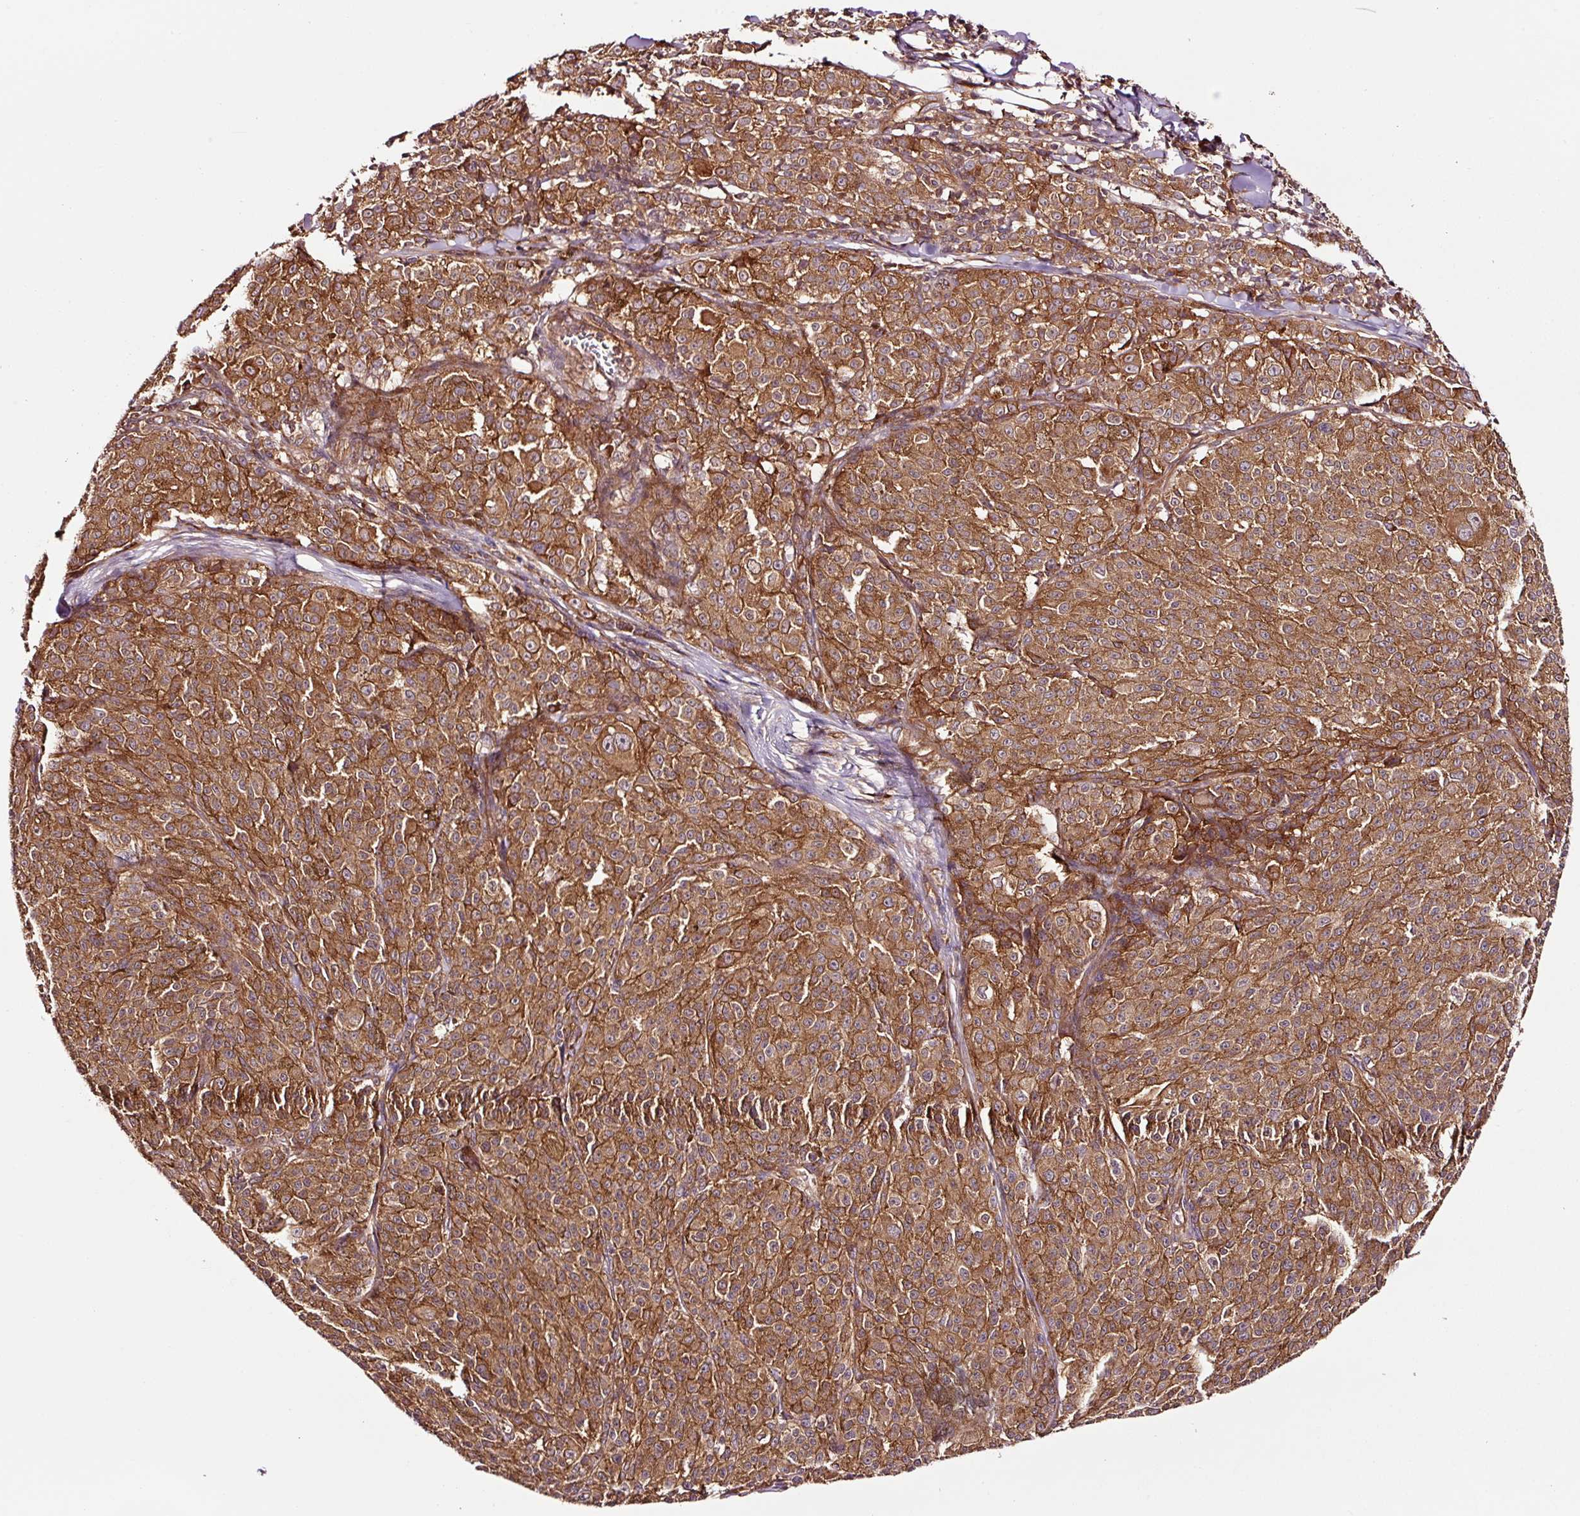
{"staining": {"intensity": "moderate", "quantity": ">75%", "location": "cytoplasmic/membranous"}, "tissue": "melanoma", "cell_type": "Tumor cells", "image_type": "cancer", "snomed": [{"axis": "morphology", "description": "Malignant melanoma, NOS"}, {"axis": "topography", "description": "Skin"}], "caption": "About >75% of tumor cells in human malignant melanoma display moderate cytoplasmic/membranous protein positivity as visualized by brown immunohistochemical staining.", "gene": "METAP1", "patient": {"sex": "female", "age": 52}}